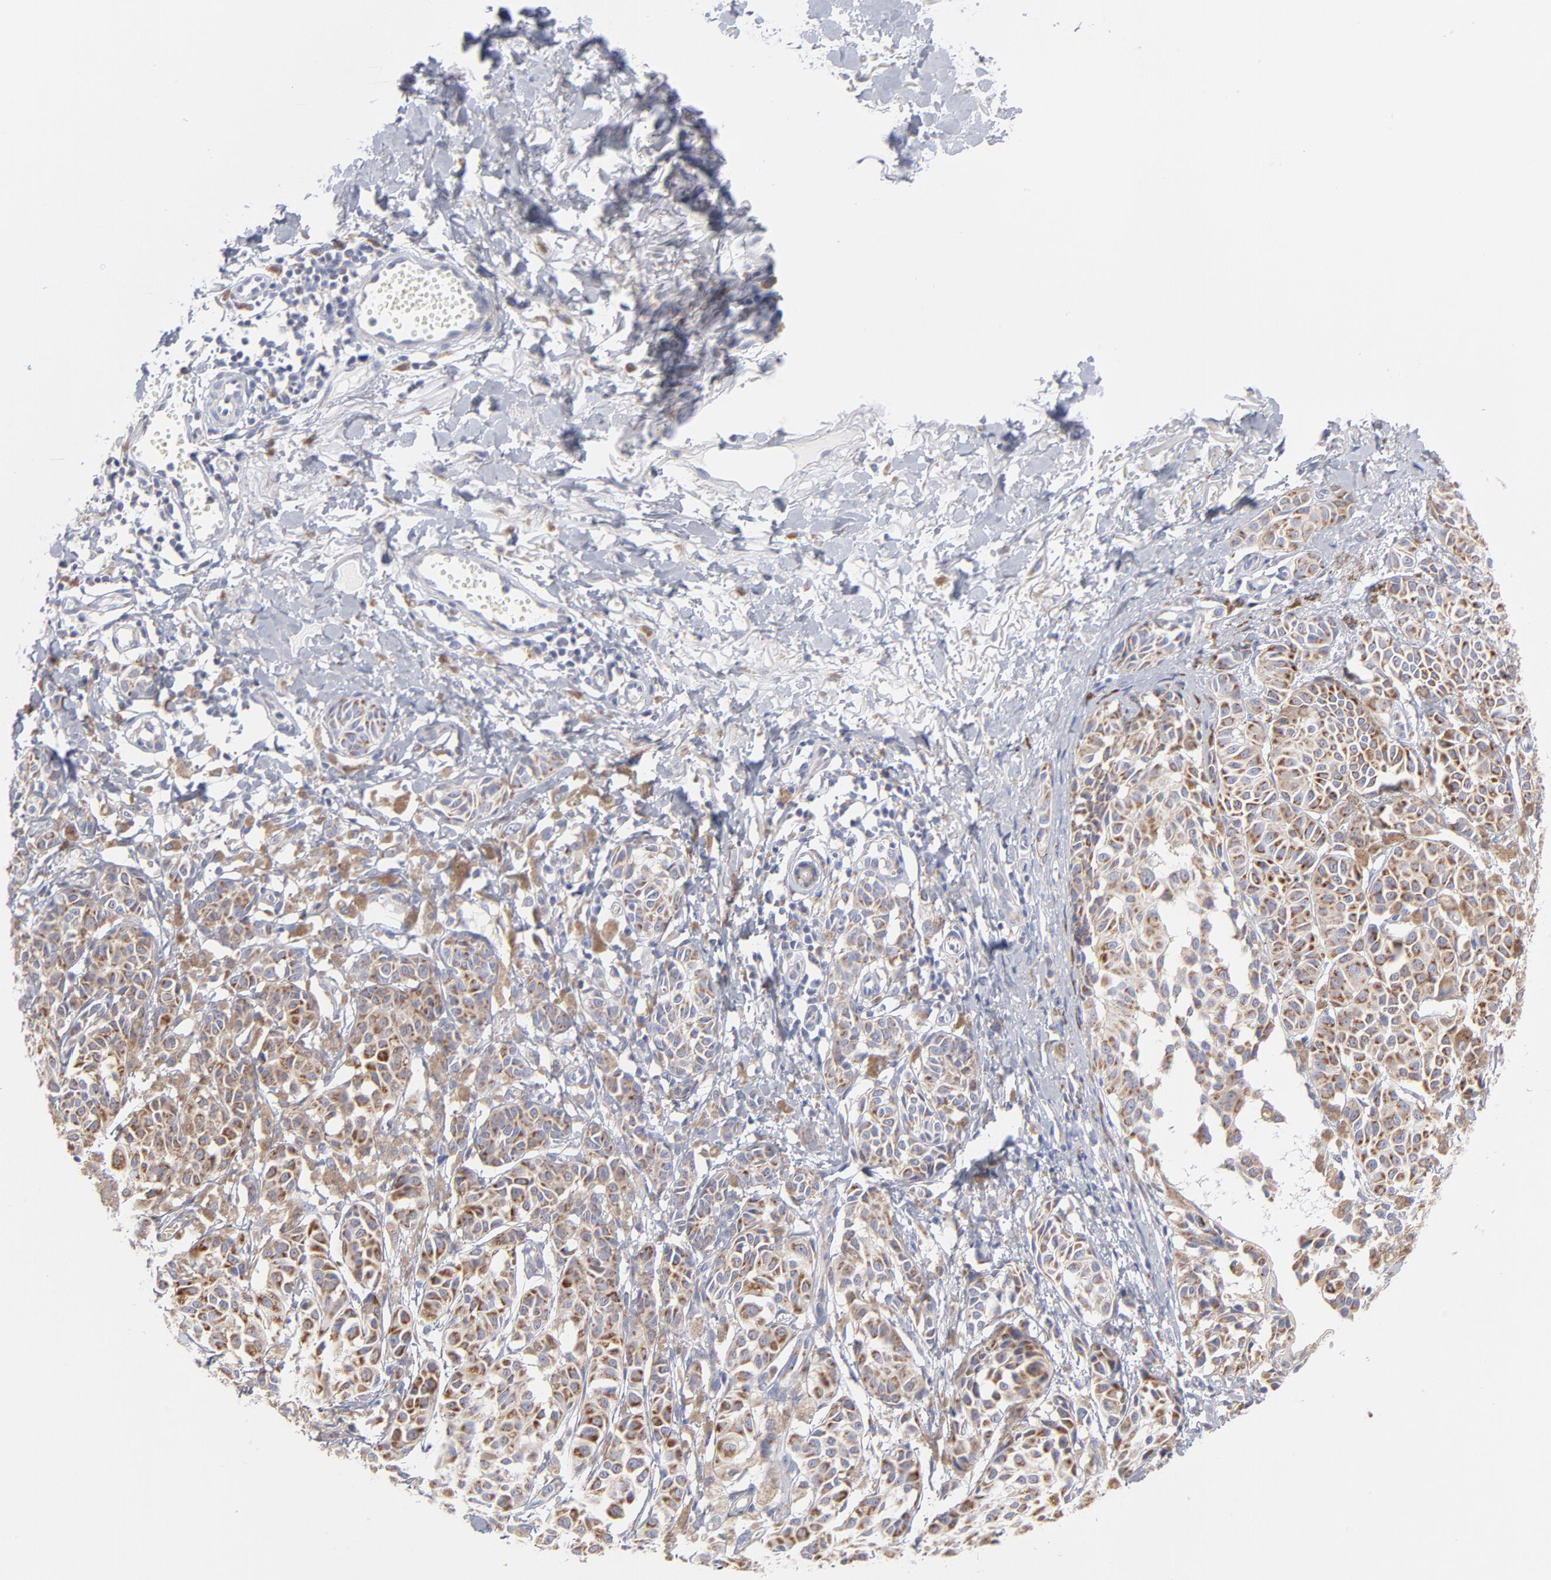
{"staining": {"intensity": "negative", "quantity": "none", "location": "none"}, "tissue": "melanoma", "cell_type": "Tumor cells", "image_type": "cancer", "snomed": [{"axis": "morphology", "description": "Malignant melanoma, NOS"}, {"axis": "topography", "description": "Skin"}], "caption": "DAB (3,3'-diaminobenzidine) immunohistochemical staining of human melanoma demonstrates no significant positivity in tumor cells.", "gene": "TIMM8A", "patient": {"sex": "male", "age": 76}}